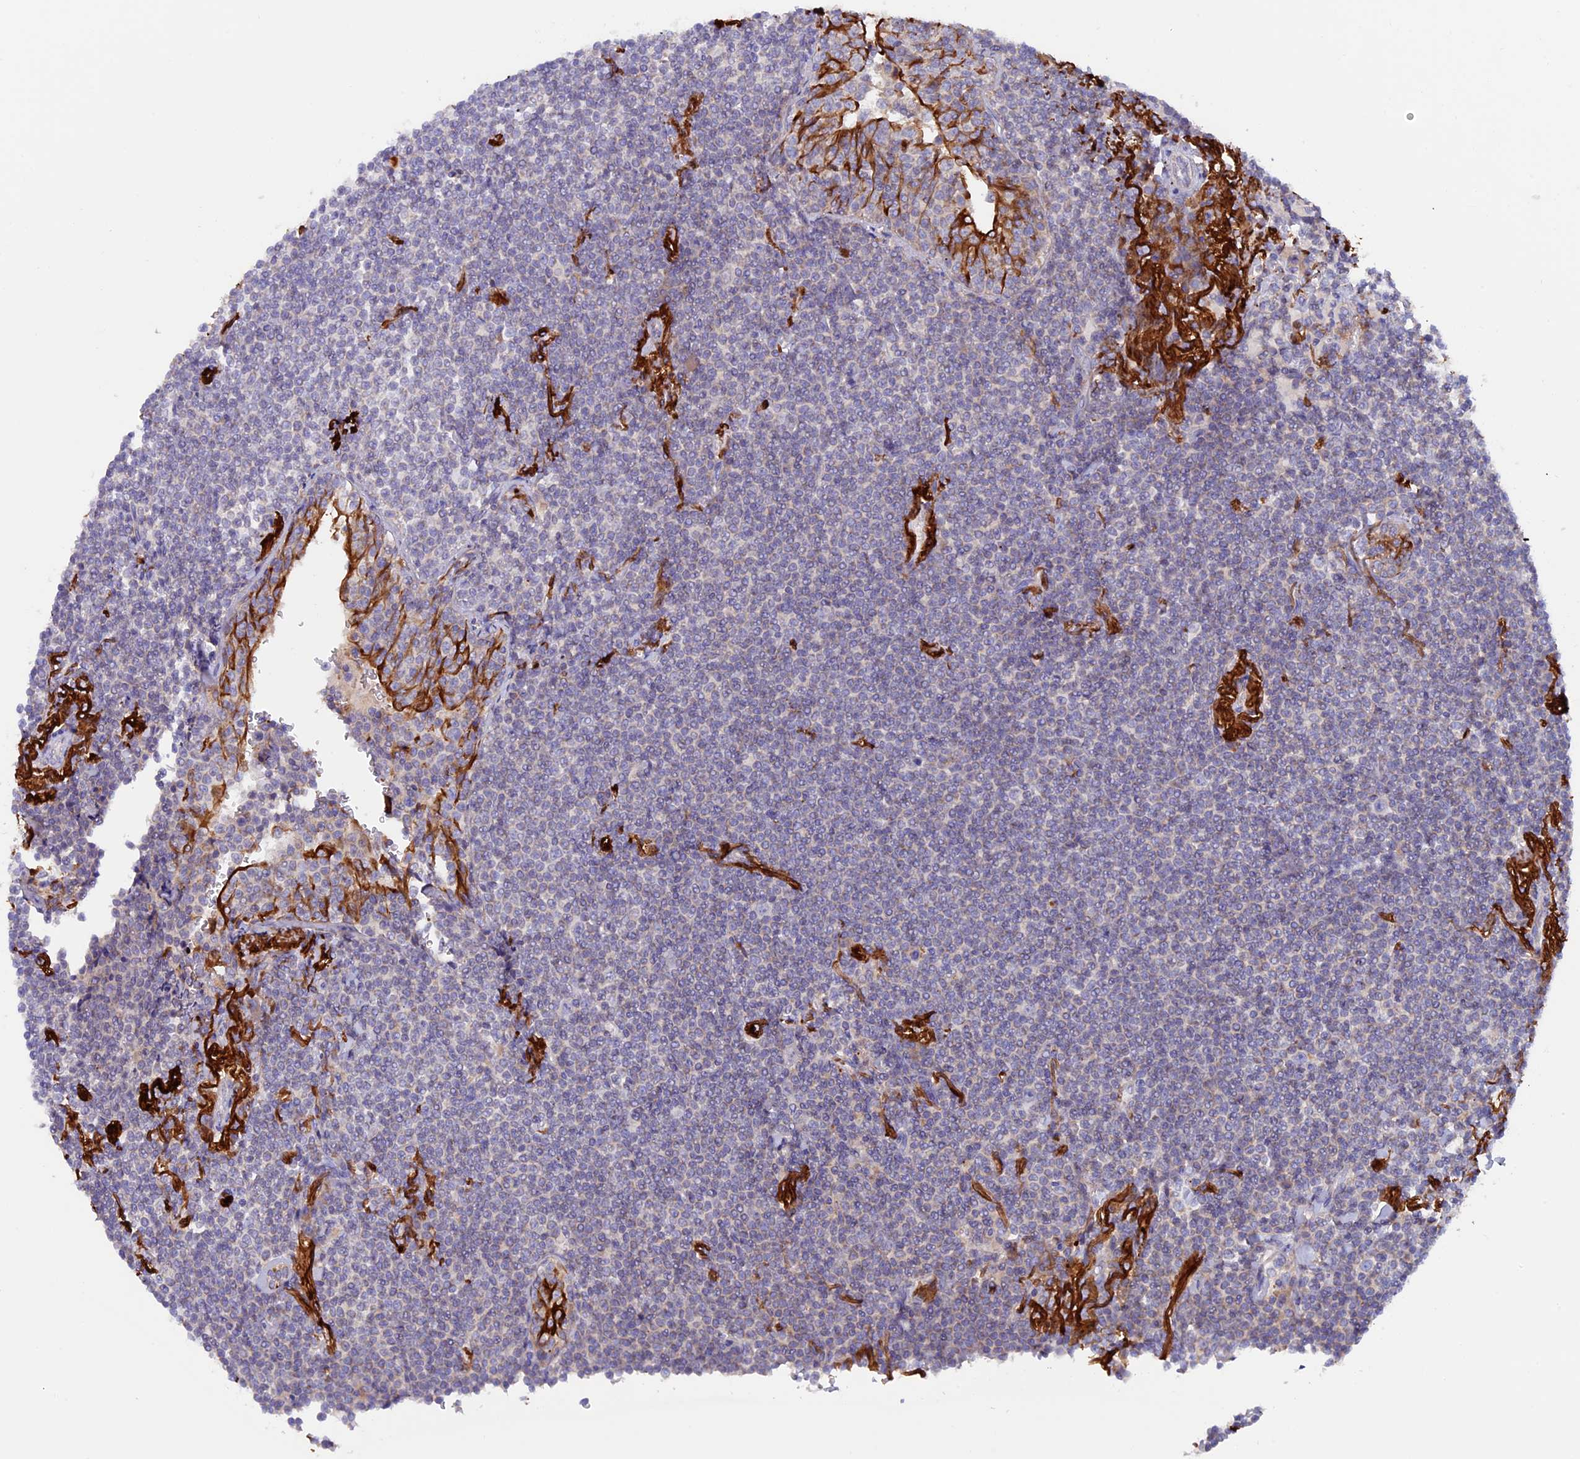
{"staining": {"intensity": "negative", "quantity": "none", "location": "none"}, "tissue": "lymphoma", "cell_type": "Tumor cells", "image_type": "cancer", "snomed": [{"axis": "morphology", "description": "Malignant lymphoma, non-Hodgkin's type, Low grade"}, {"axis": "topography", "description": "Lung"}], "caption": "A photomicrograph of malignant lymphoma, non-Hodgkin's type (low-grade) stained for a protein reveals no brown staining in tumor cells.", "gene": "PTPN9", "patient": {"sex": "female", "age": 71}}